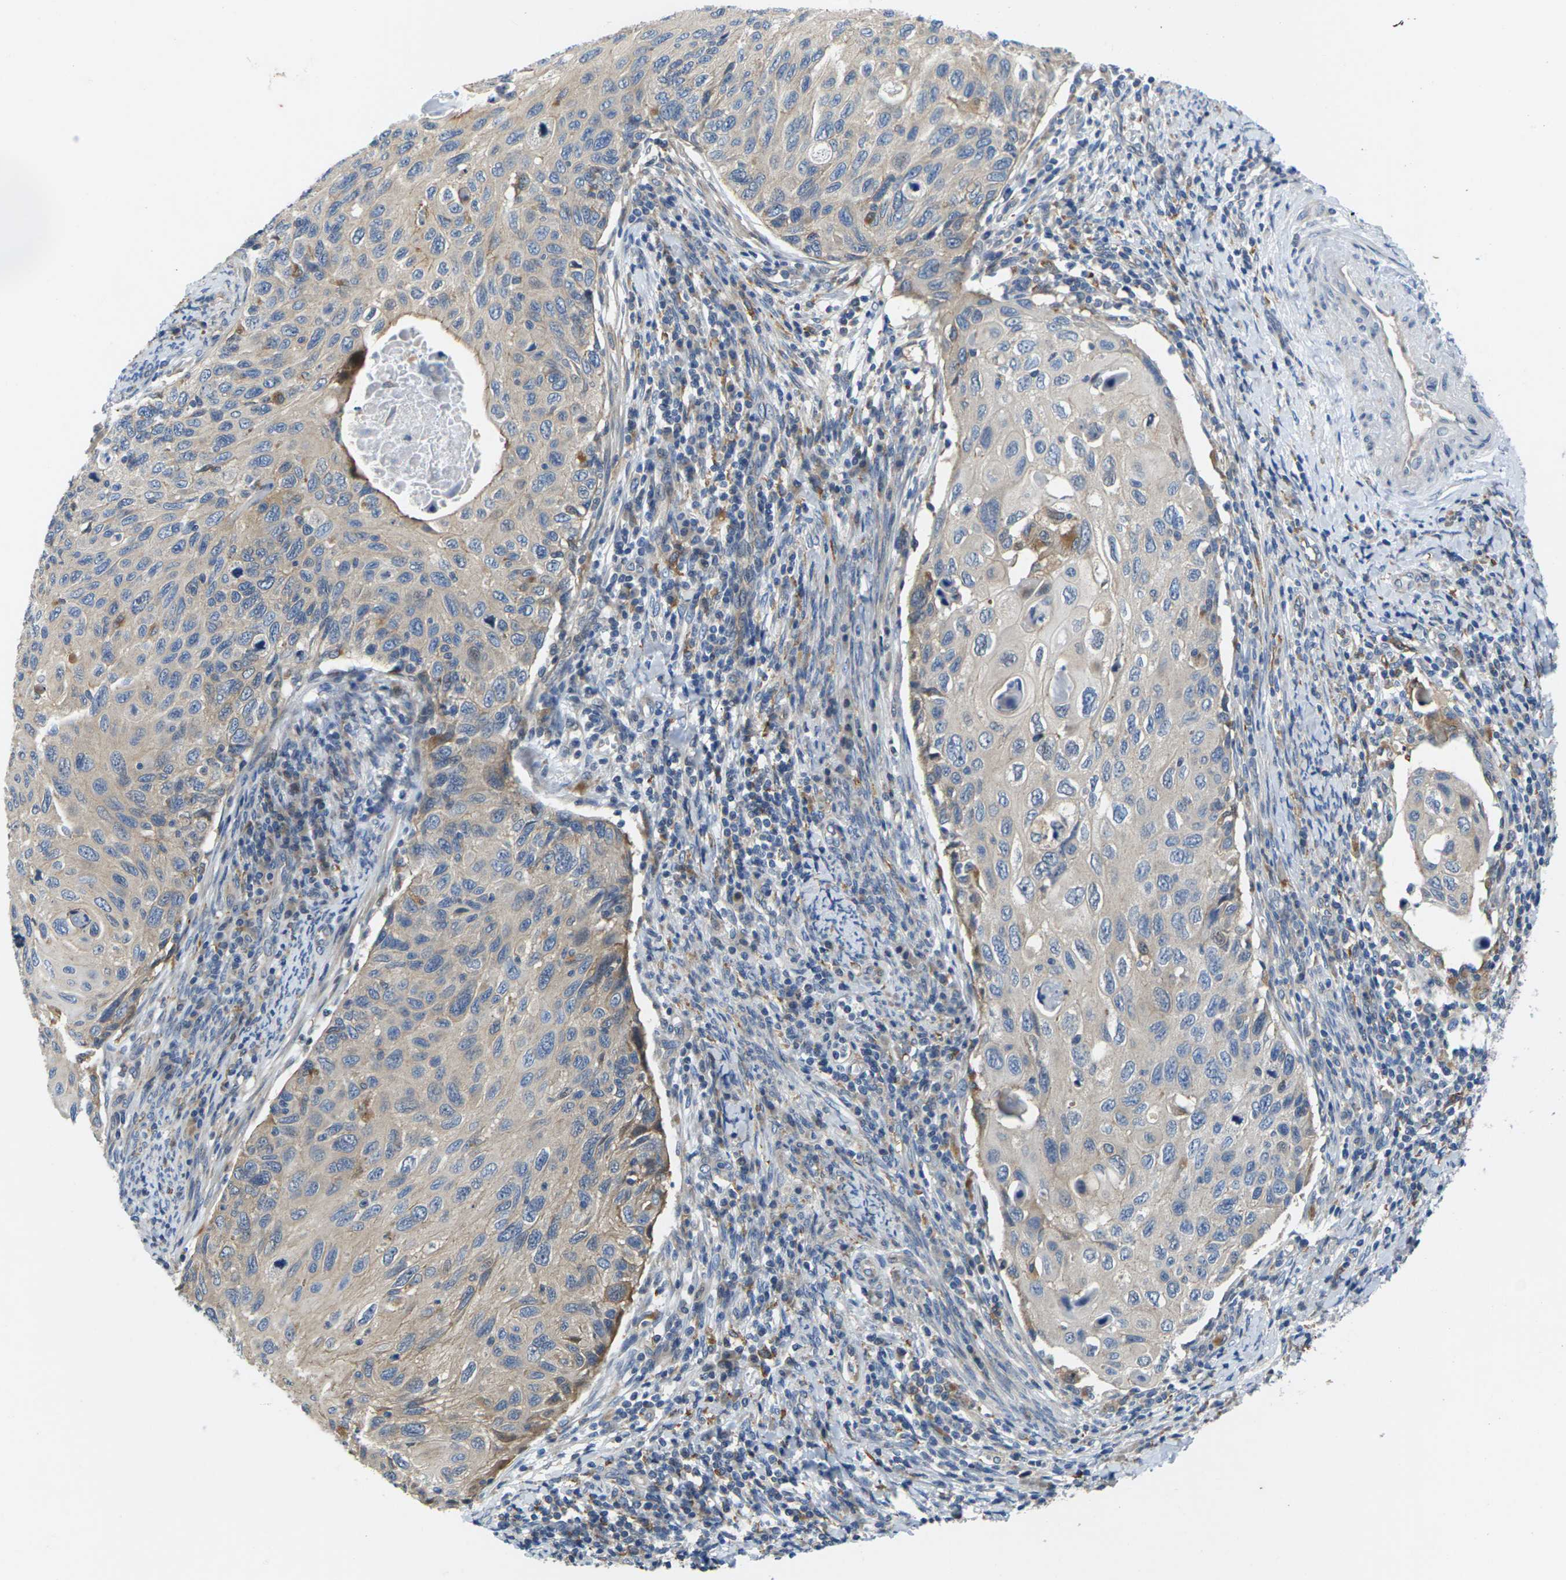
{"staining": {"intensity": "weak", "quantity": ">75%", "location": "cytoplasmic/membranous"}, "tissue": "cervical cancer", "cell_type": "Tumor cells", "image_type": "cancer", "snomed": [{"axis": "morphology", "description": "Squamous cell carcinoma, NOS"}, {"axis": "topography", "description": "Cervix"}], "caption": "This image reveals immunohistochemistry staining of cervical cancer (squamous cell carcinoma), with low weak cytoplasmic/membranous positivity in approximately >75% of tumor cells.", "gene": "SCNN1A", "patient": {"sex": "female", "age": 70}}